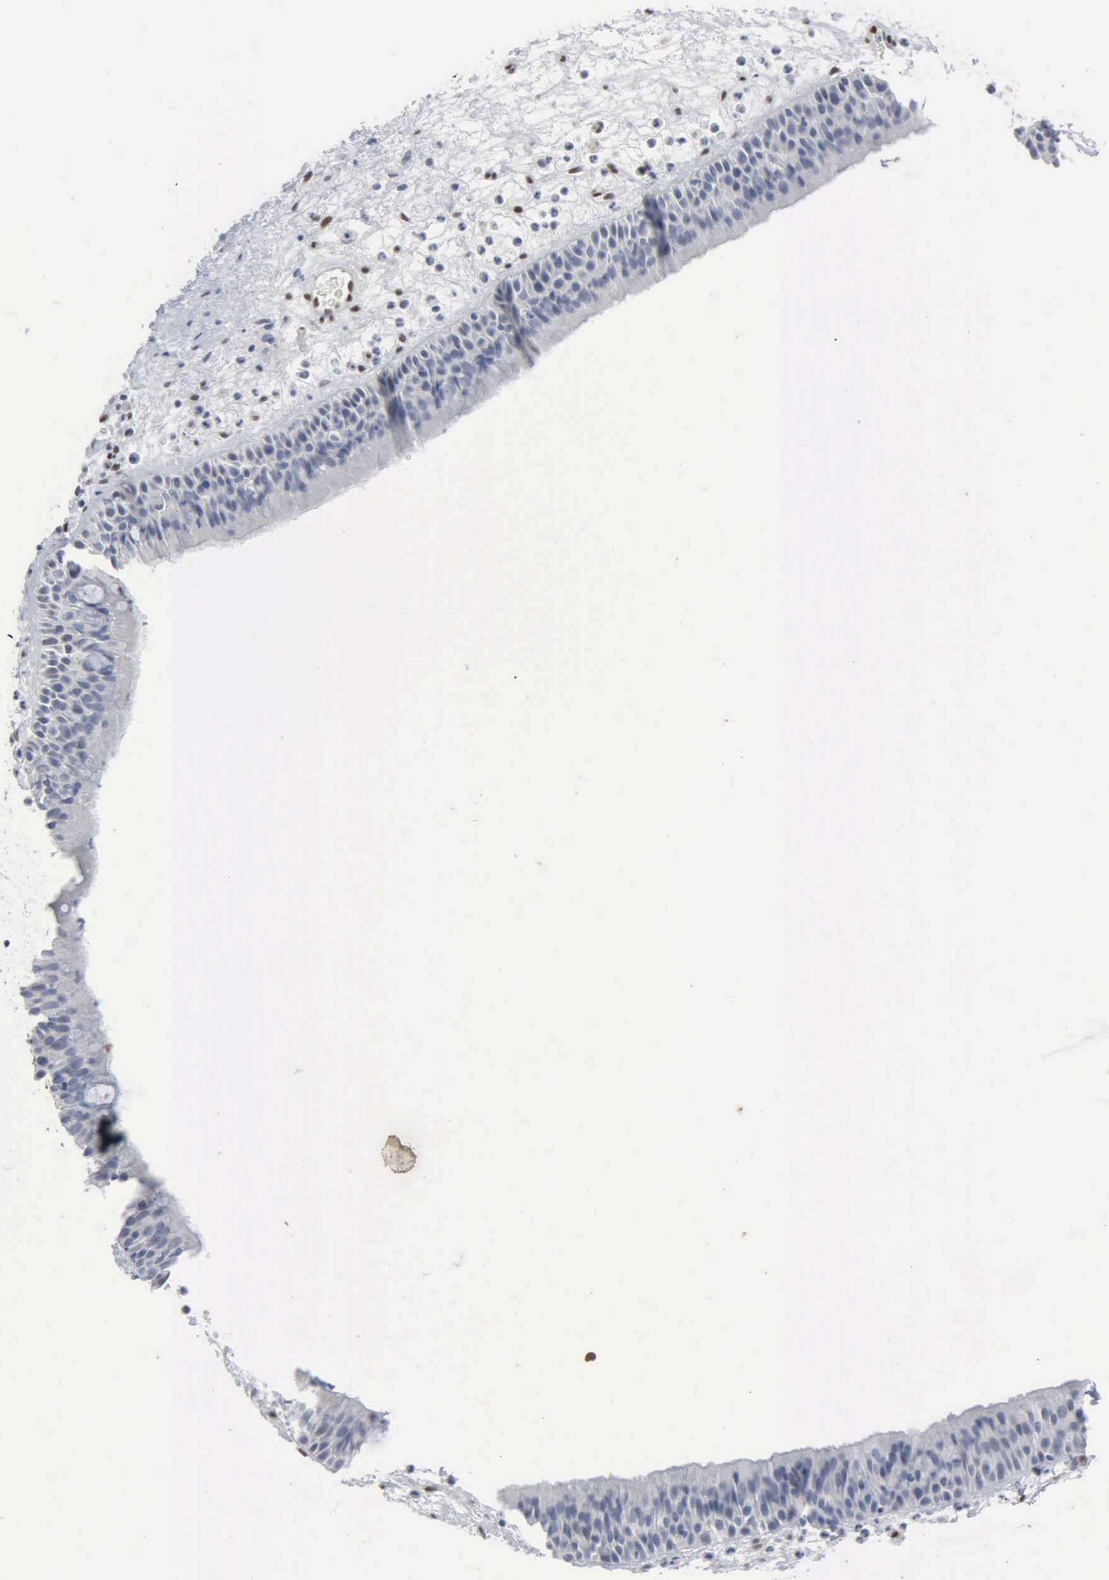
{"staining": {"intensity": "negative", "quantity": "none", "location": "none"}, "tissue": "nasopharynx", "cell_type": "Respiratory epithelial cells", "image_type": "normal", "snomed": [{"axis": "morphology", "description": "Normal tissue, NOS"}, {"axis": "topography", "description": "Nasopharynx"}], "caption": "This is an IHC image of unremarkable nasopharynx. There is no expression in respiratory epithelial cells.", "gene": "FGF2", "patient": {"sex": "male", "age": 63}}